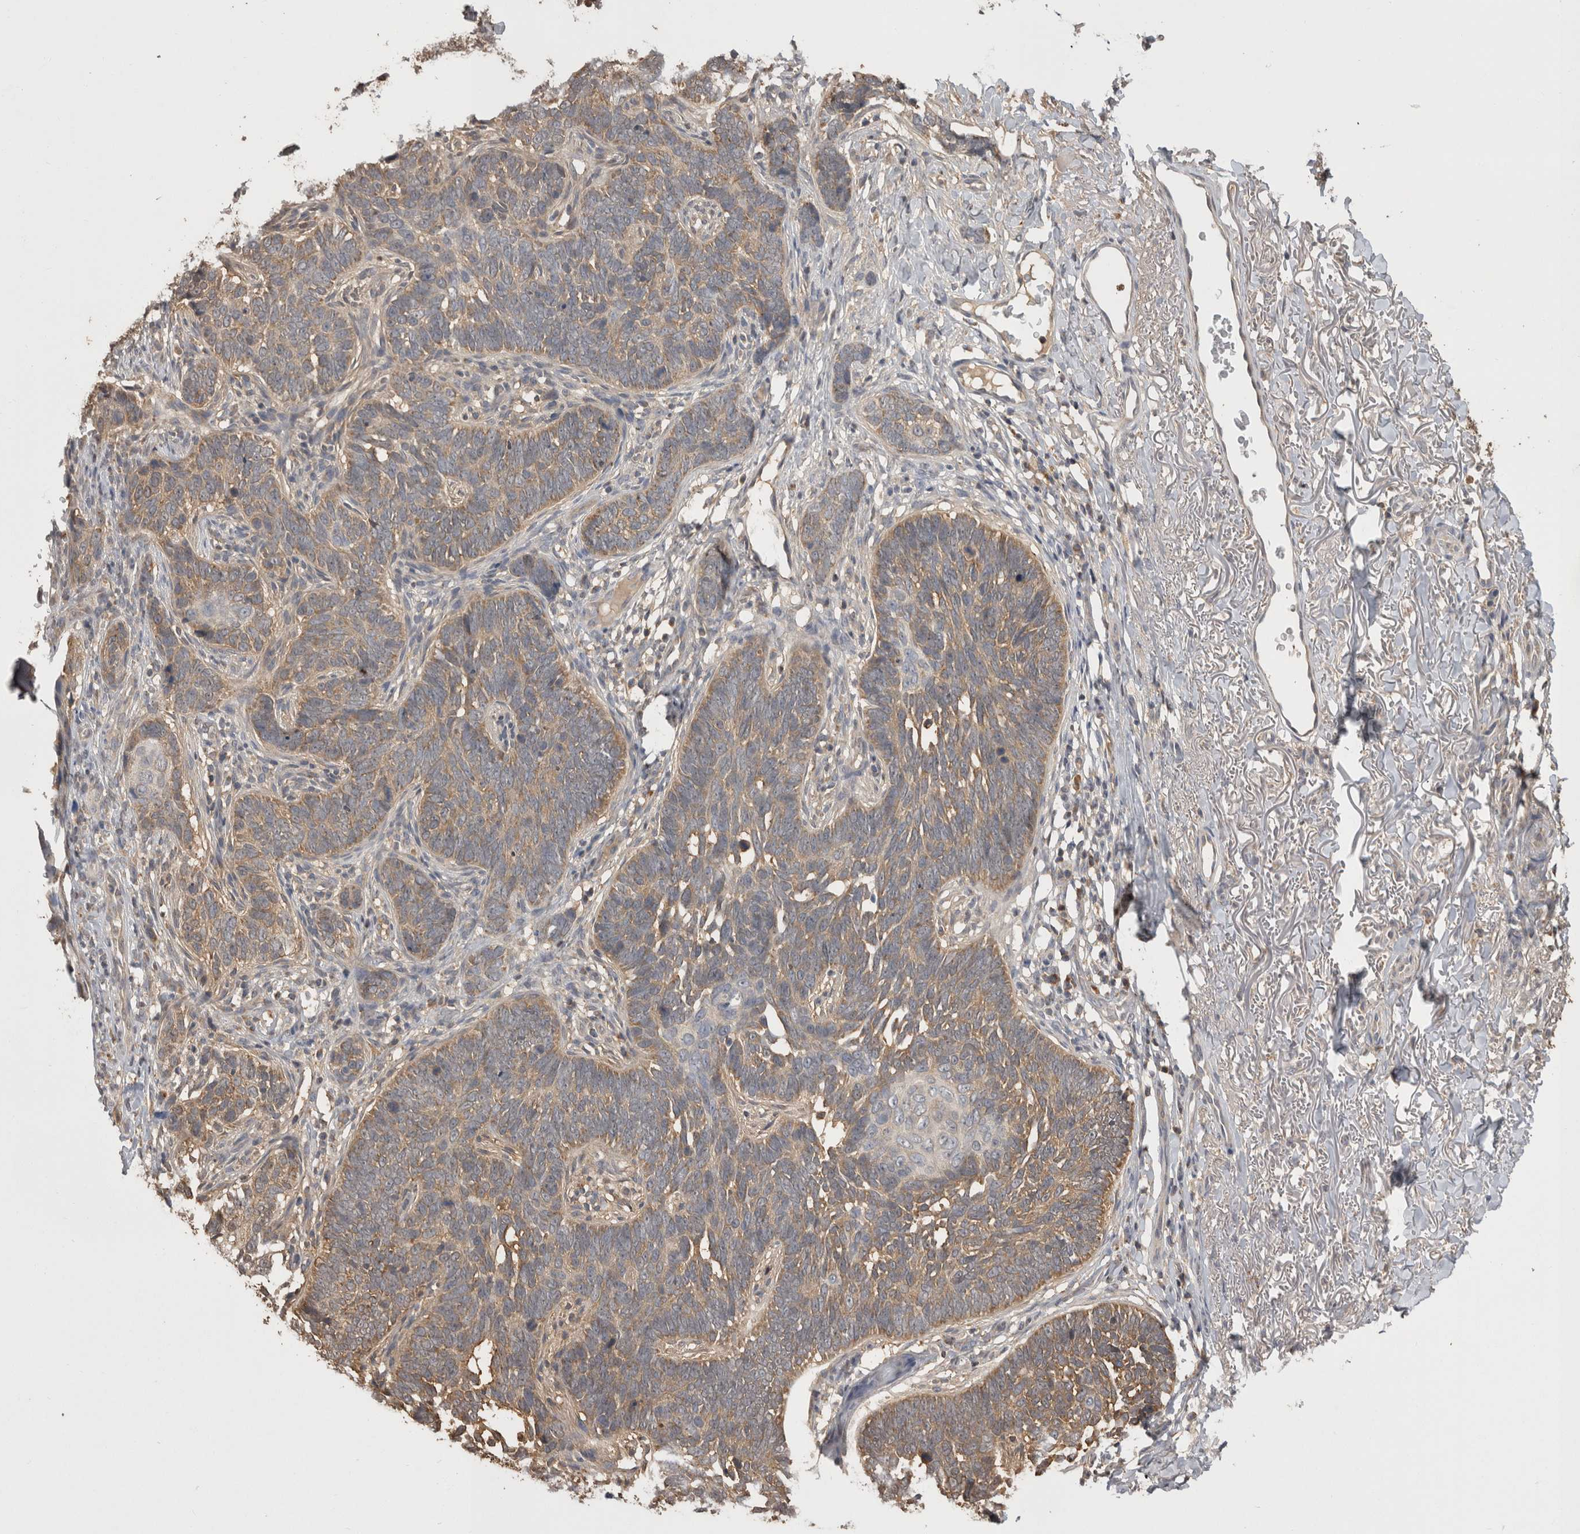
{"staining": {"intensity": "weak", "quantity": ">75%", "location": "cytoplasmic/membranous"}, "tissue": "skin cancer", "cell_type": "Tumor cells", "image_type": "cancer", "snomed": [{"axis": "morphology", "description": "Normal tissue, NOS"}, {"axis": "morphology", "description": "Basal cell carcinoma"}, {"axis": "topography", "description": "Skin"}], "caption": "Approximately >75% of tumor cells in human skin cancer reveal weak cytoplasmic/membranous protein staining as visualized by brown immunohistochemical staining.", "gene": "PREP", "patient": {"sex": "male", "age": 77}}